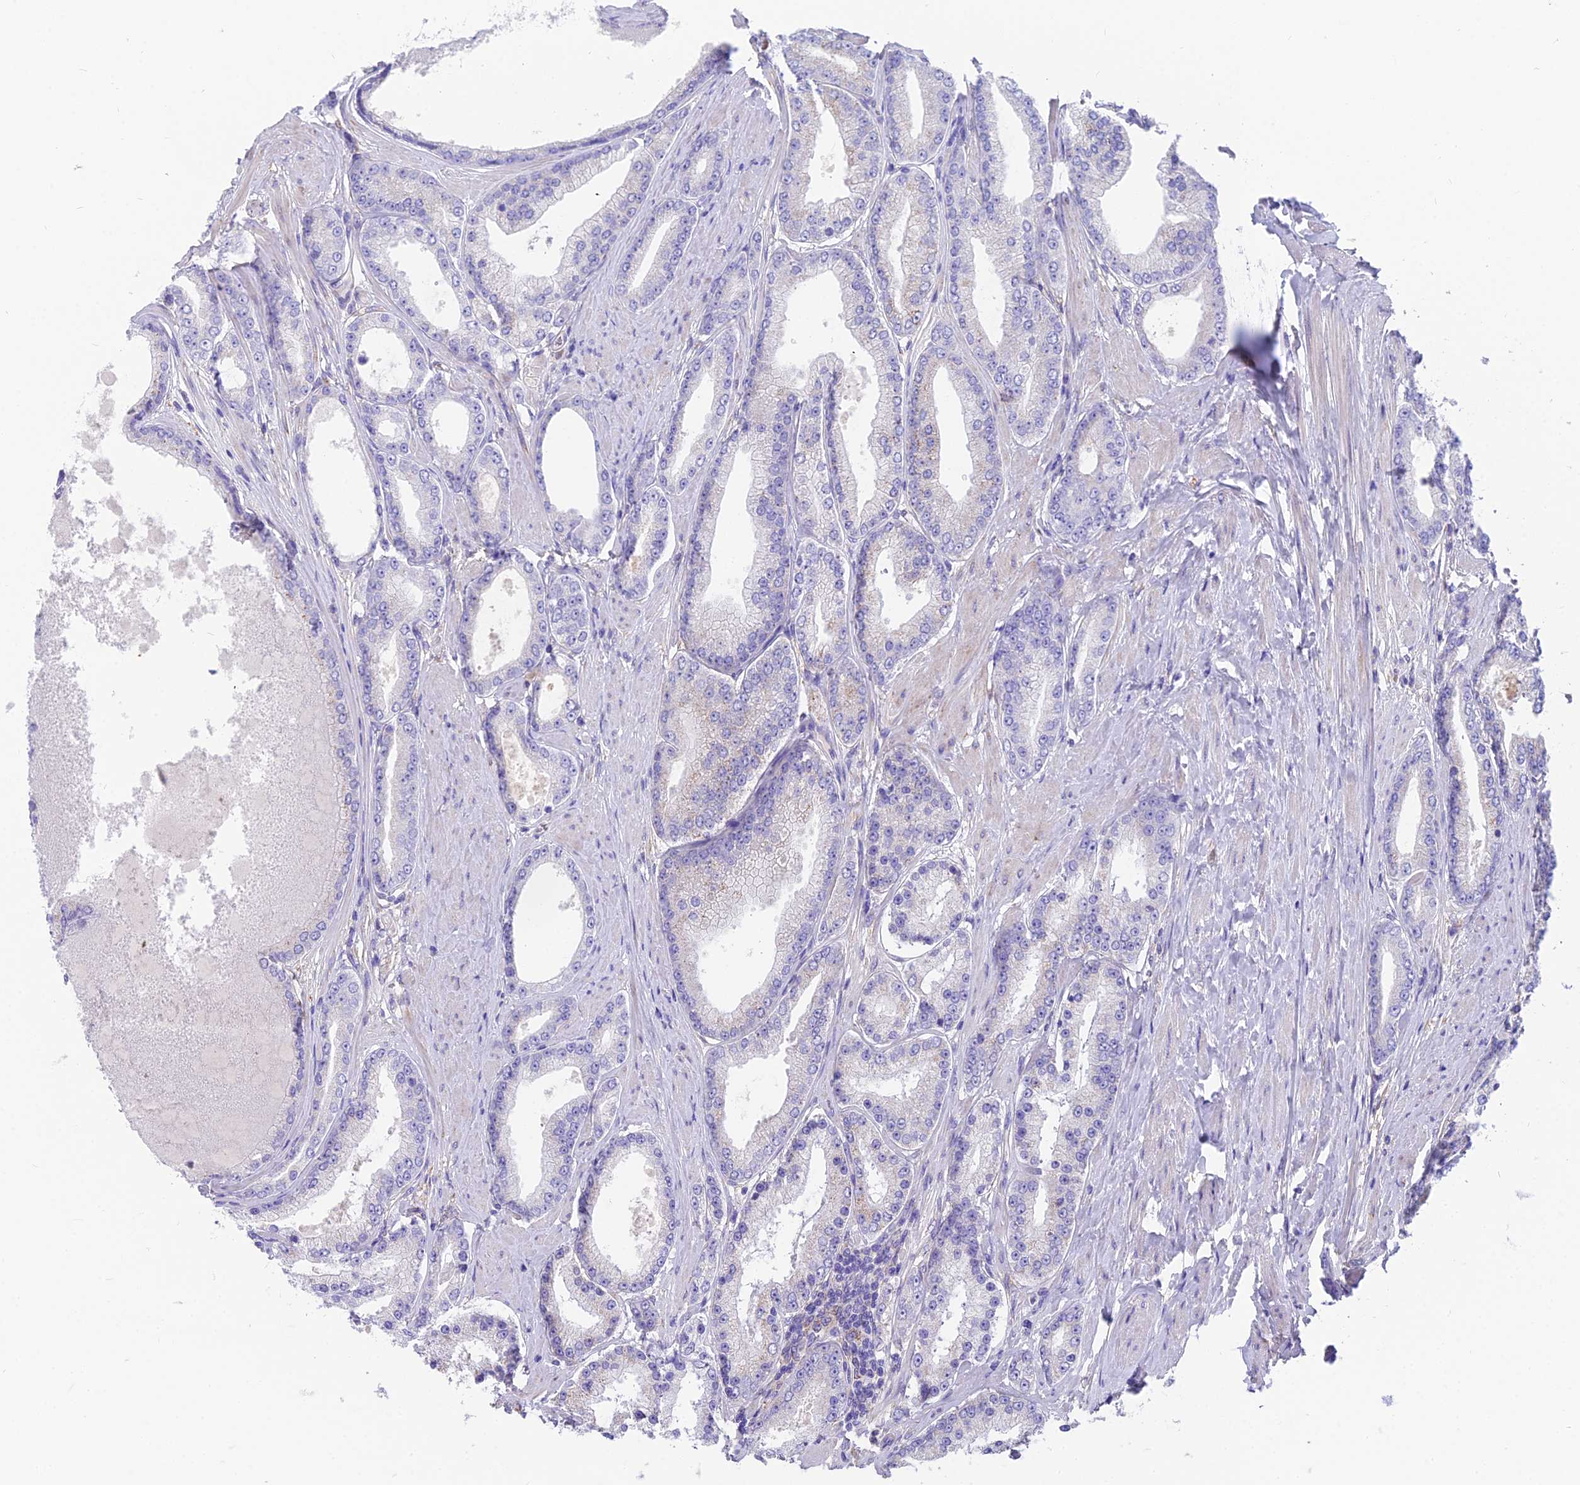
{"staining": {"intensity": "negative", "quantity": "none", "location": "none"}, "tissue": "prostate cancer", "cell_type": "Tumor cells", "image_type": "cancer", "snomed": [{"axis": "morphology", "description": "Adenocarcinoma, High grade"}, {"axis": "topography", "description": "Prostate"}], "caption": "Photomicrograph shows no significant protein positivity in tumor cells of prostate adenocarcinoma (high-grade). (Brightfield microscopy of DAB (3,3'-diaminobenzidine) IHC at high magnification).", "gene": "TIGD6", "patient": {"sex": "male", "age": 59}}